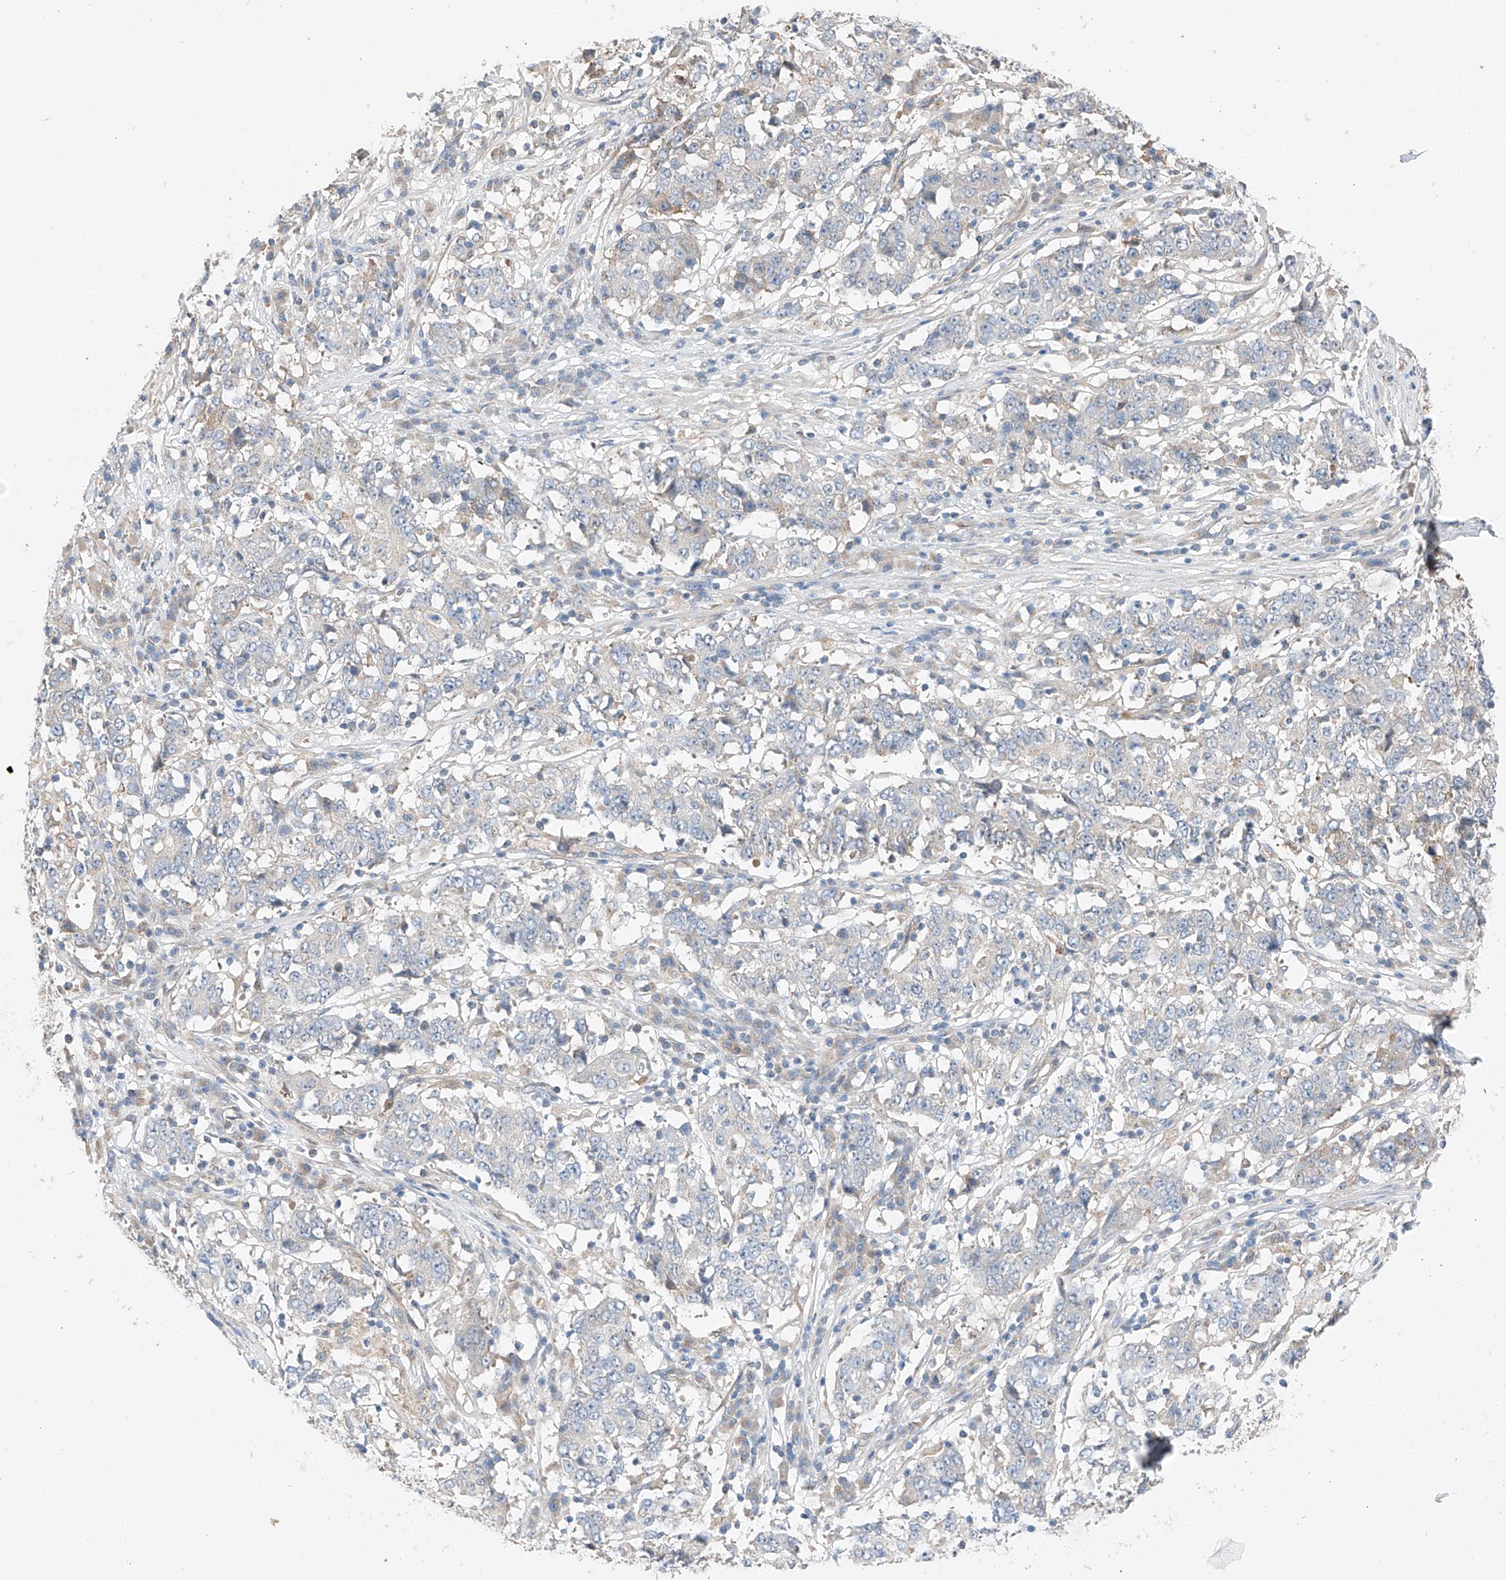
{"staining": {"intensity": "negative", "quantity": "none", "location": "none"}, "tissue": "stomach cancer", "cell_type": "Tumor cells", "image_type": "cancer", "snomed": [{"axis": "morphology", "description": "Adenocarcinoma, NOS"}, {"axis": "topography", "description": "Stomach"}], "caption": "This is an immunohistochemistry photomicrograph of human stomach adenocarcinoma. There is no staining in tumor cells.", "gene": "RUSC1", "patient": {"sex": "male", "age": 59}}